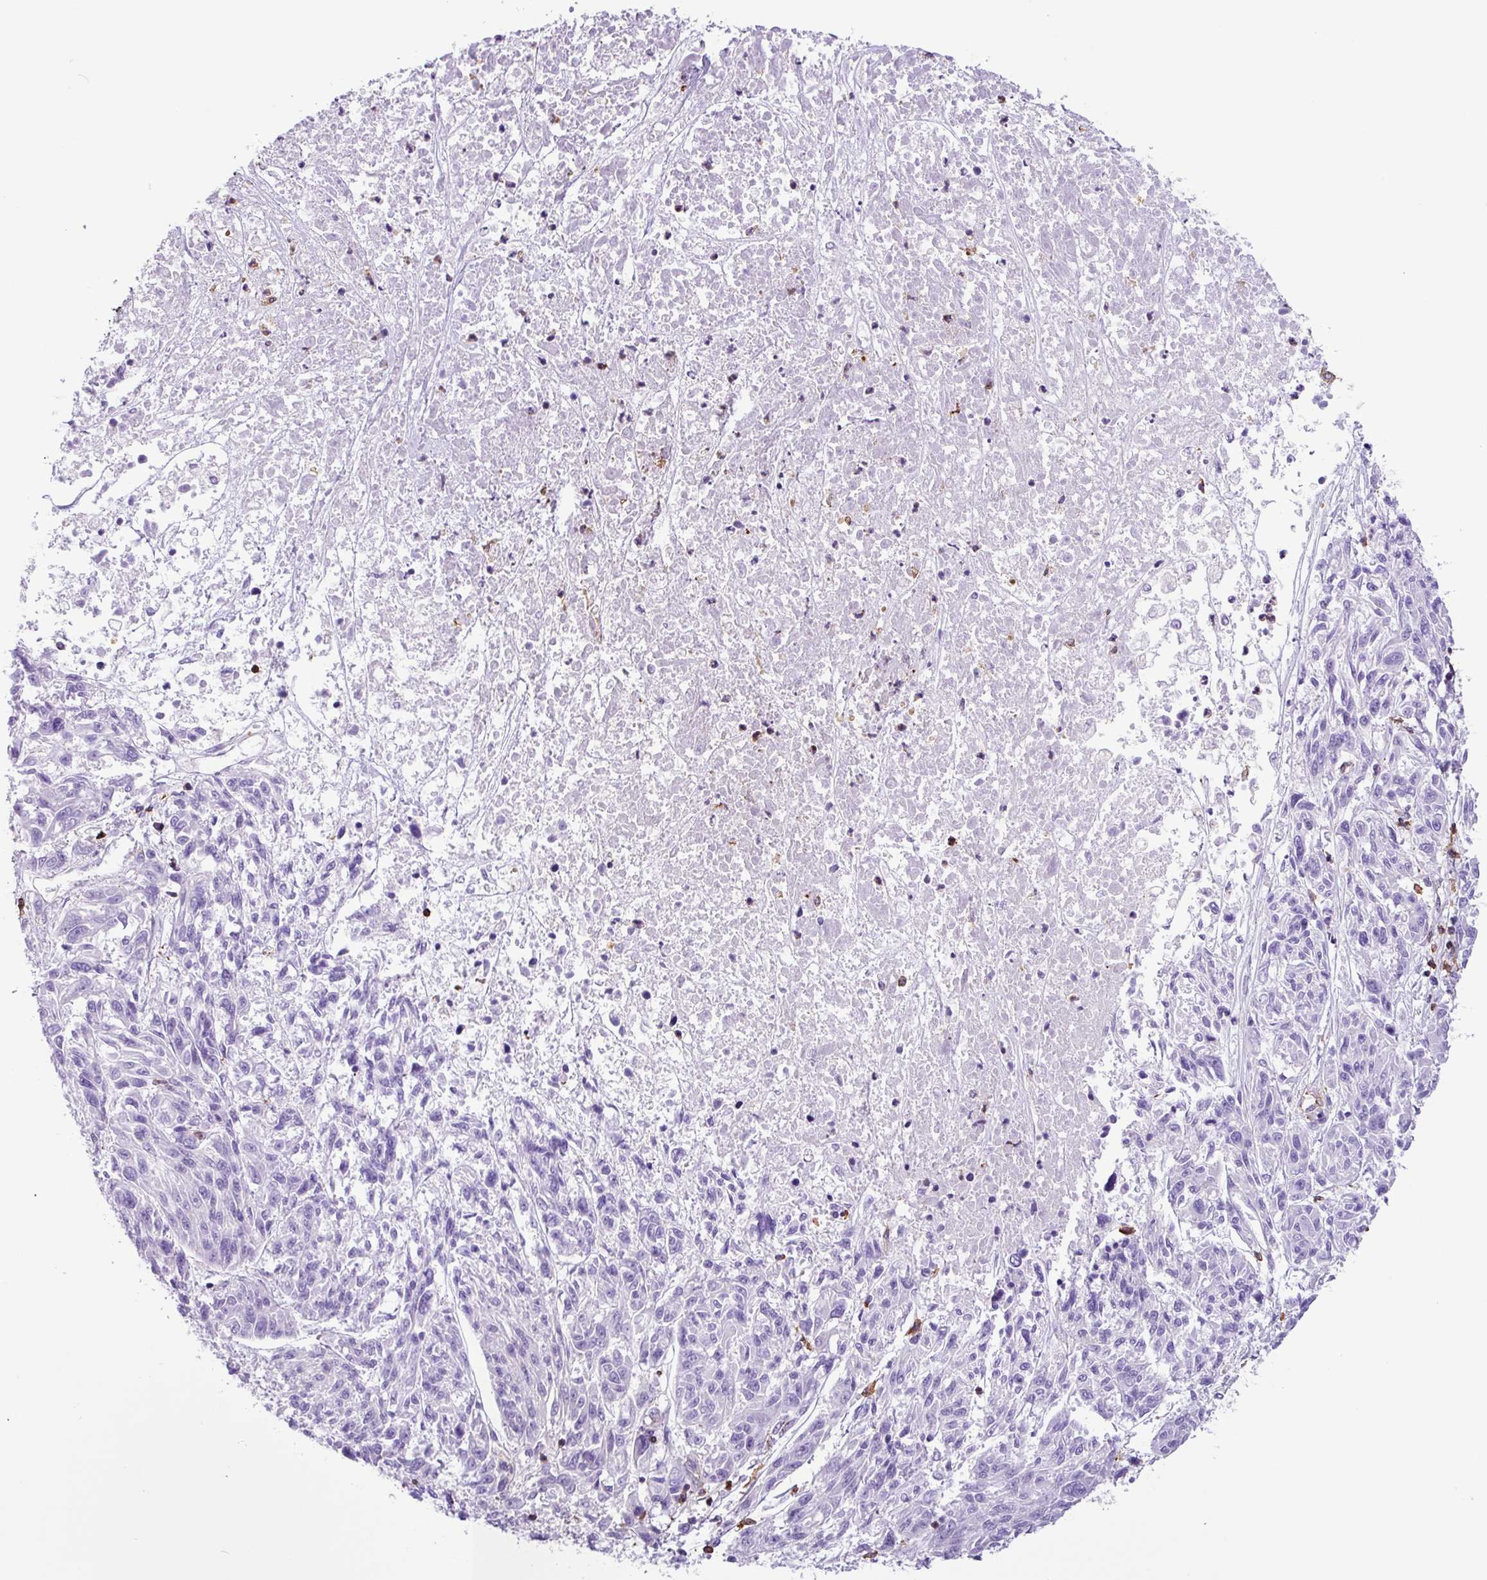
{"staining": {"intensity": "negative", "quantity": "none", "location": "none"}, "tissue": "melanoma", "cell_type": "Tumor cells", "image_type": "cancer", "snomed": [{"axis": "morphology", "description": "Malignant melanoma, NOS"}, {"axis": "topography", "description": "Skin"}], "caption": "The IHC photomicrograph has no significant staining in tumor cells of melanoma tissue.", "gene": "PPP1R18", "patient": {"sex": "male", "age": 53}}